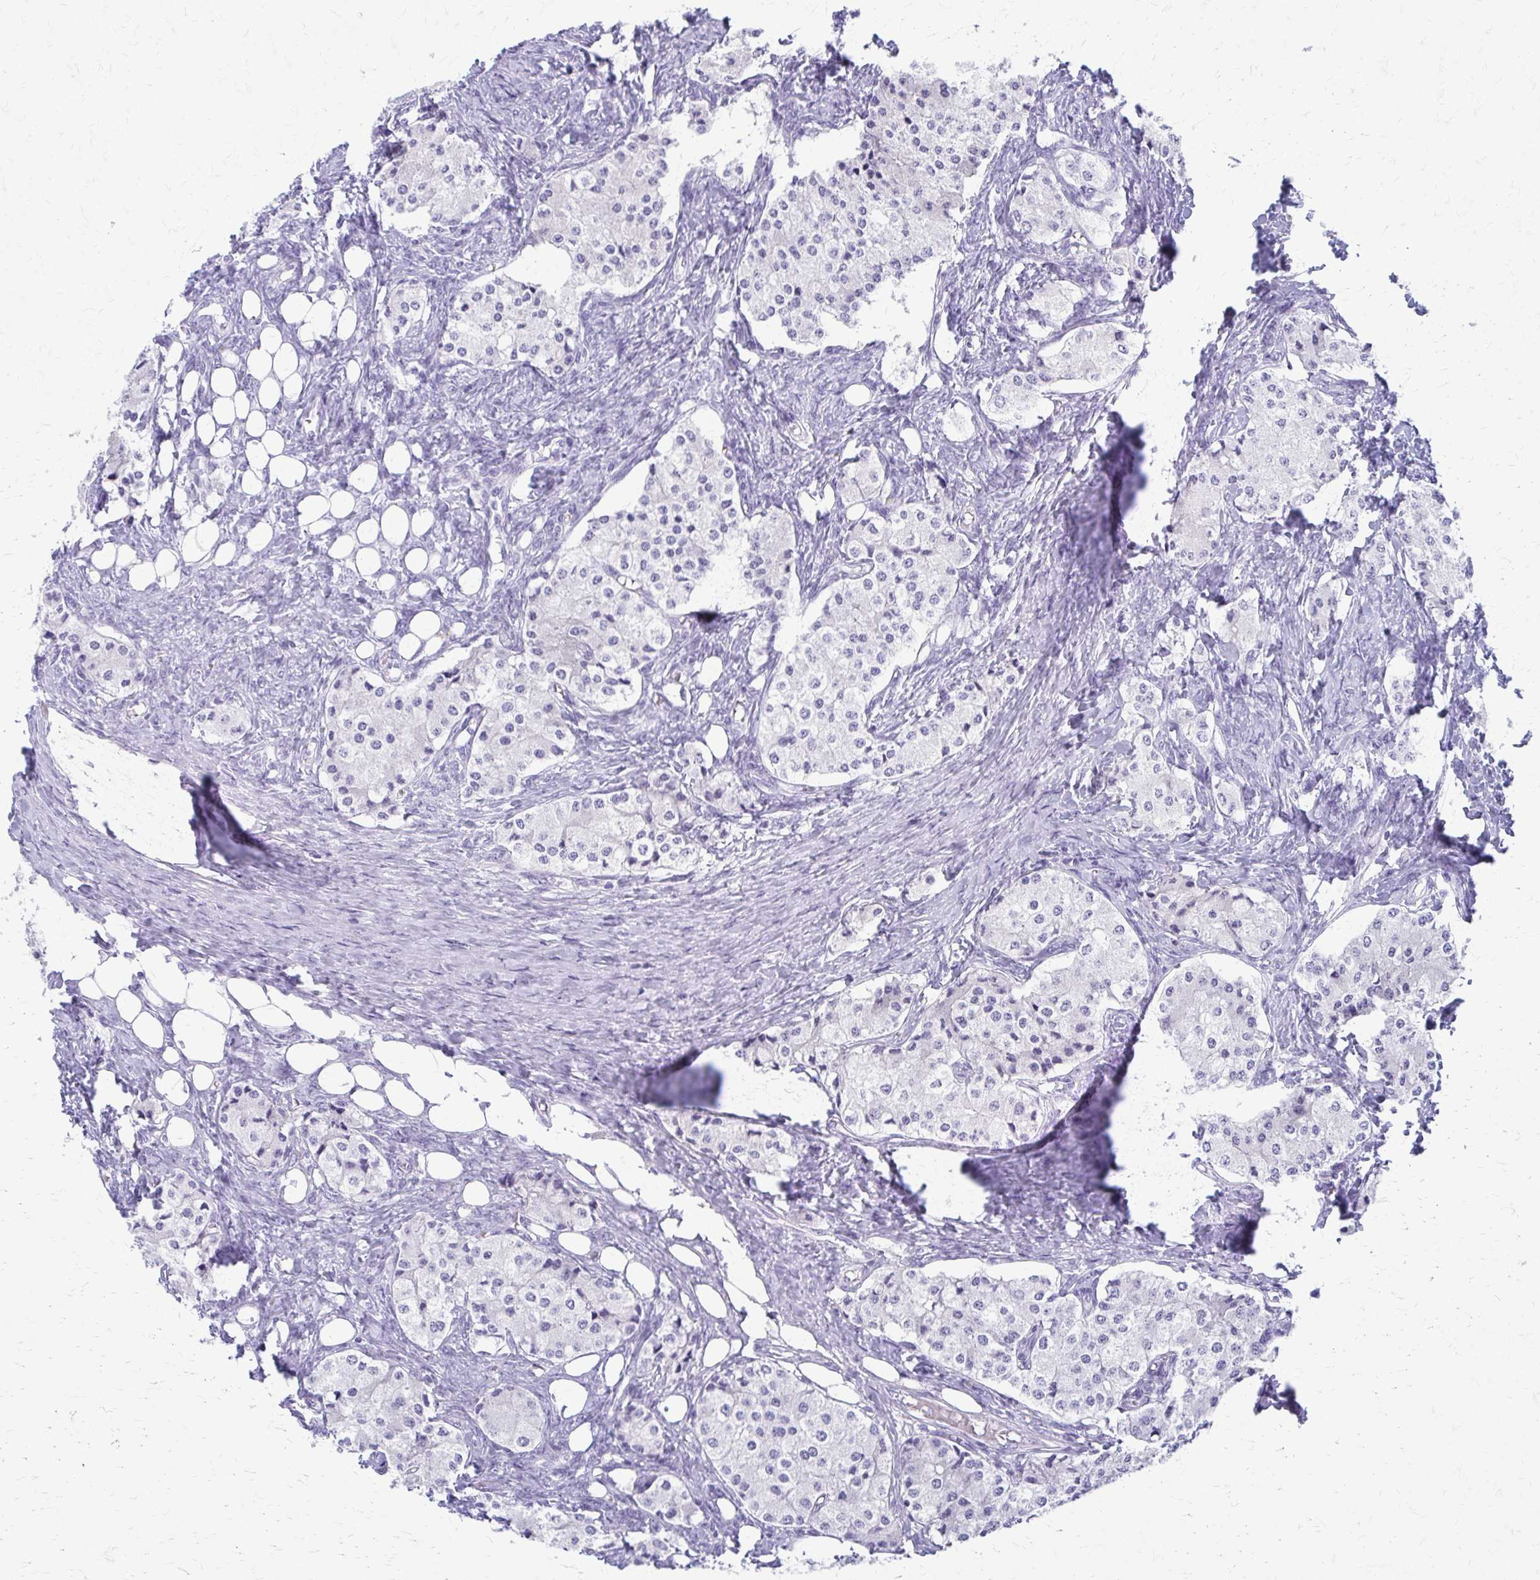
{"staining": {"intensity": "negative", "quantity": "none", "location": "none"}, "tissue": "carcinoid", "cell_type": "Tumor cells", "image_type": "cancer", "snomed": [{"axis": "morphology", "description": "Carcinoid, malignant, NOS"}, {"axis": "topography", "description": "Colon"}], "caption": "High power microscopy image of an immunohistochemistry micrograph of carcinoid (malignant), revealing no significant expression in tumor cells. (DAB immunohistochemistry (IHC) visualized using brightfield microscopy, high magnification).", "gene": "CELF5", "patient": {"sex": "female", "age": 52}}